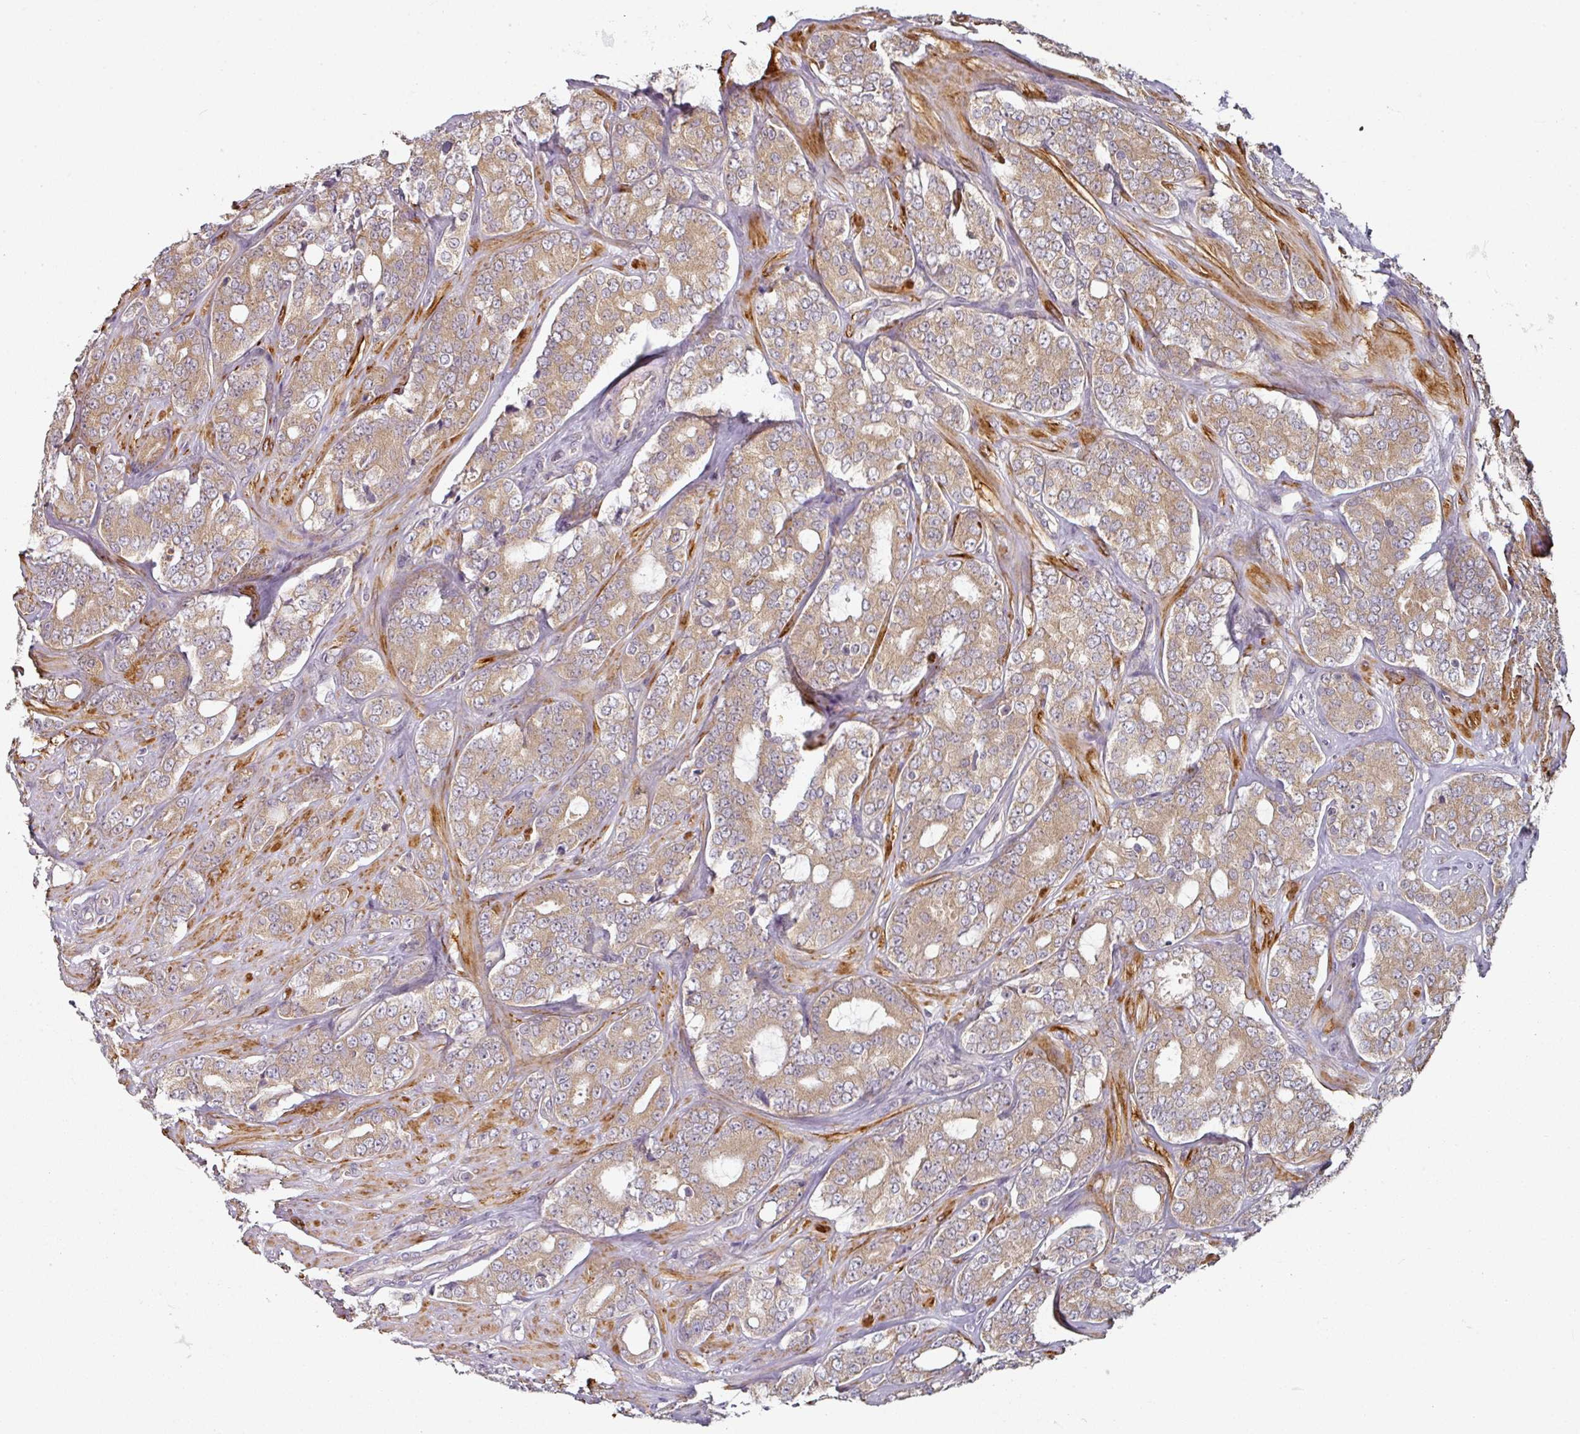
{"staining": {"intensity": "weak", "quantity": ">75%", "location": "cytoplasmic/membranous"}, "tissue": "prostate cancer", "cell_type": "Tumor cells", "image_type": "cancer", "snomed": [{"axis": "morphology", "description": "Adenocarcinoma, High grade"}, {"axis": "topography", "description": "Prostate"}], "caption": "Prostate cancer (adenocarcinoma (high-grade)) stained with a protein marker exhibits weak staining in tumor cells.", "gene": "MAP2K2", "patient": {"sex": "male", "age": 62}}